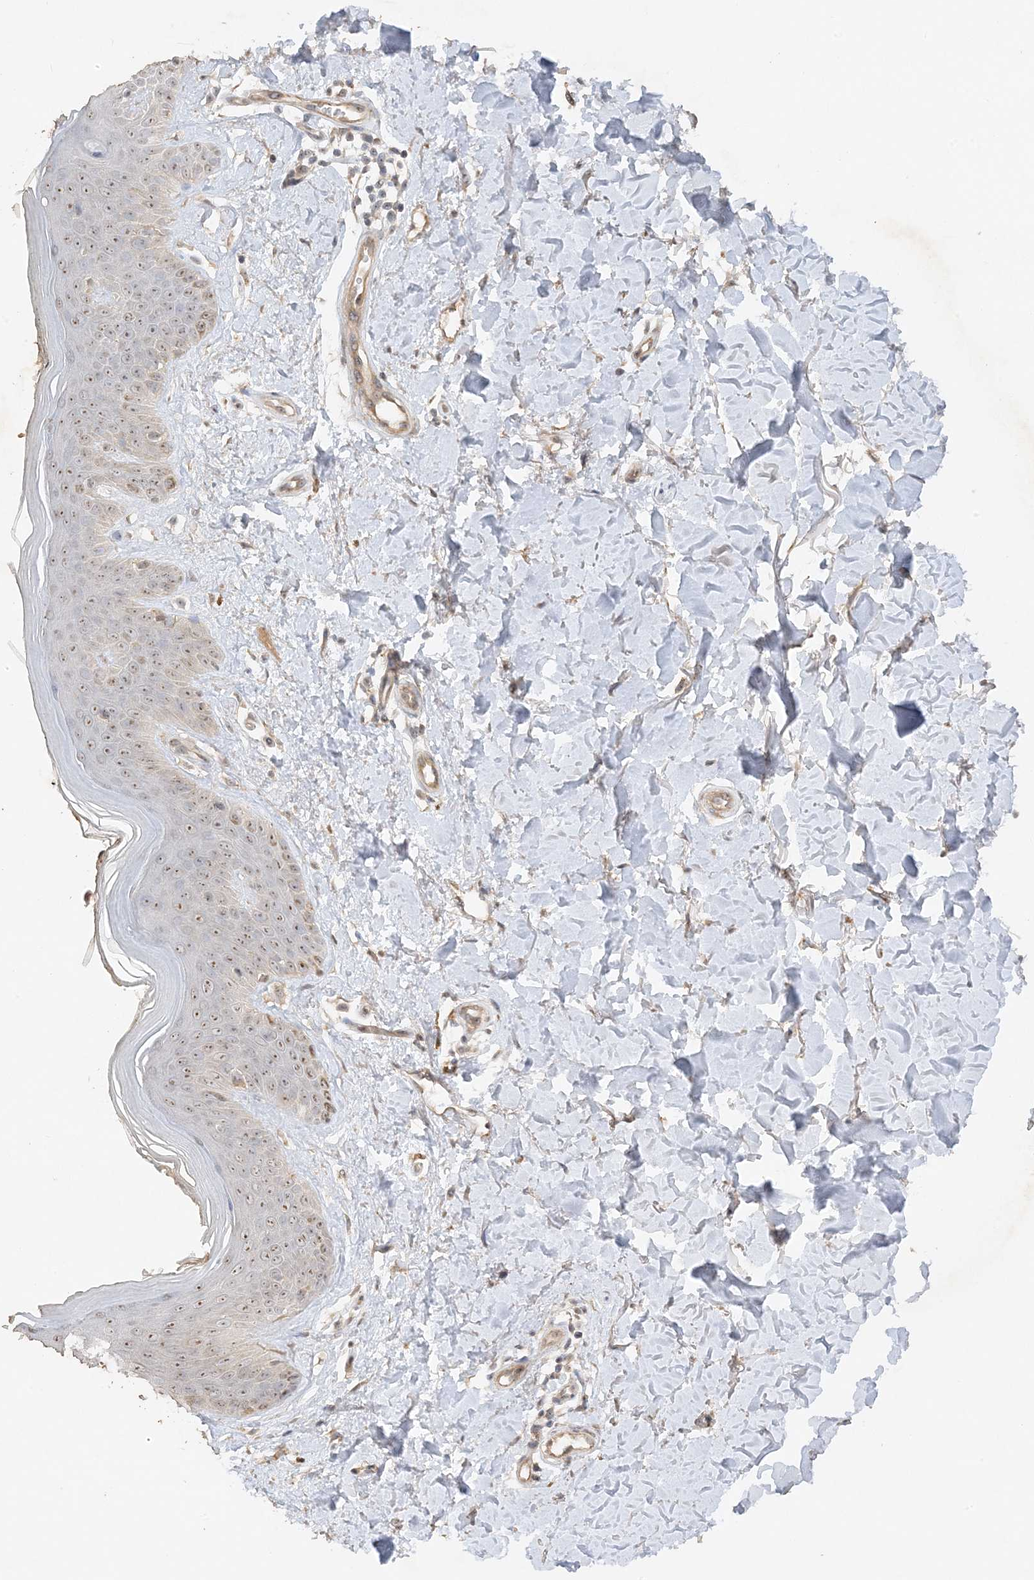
{"staining": {"intensity": "weak", "quantity": ">75%", "location": "cytoplasmic/membranous"}, "tissue": "skin", "cell_type": "Fibroblasts", "image_type": "normal", "snomed": [{"axis": "morphology", "description": "Normal tissue, NOS"}, {"axis": "topography", "description": "Skin"}], "caption": "Skin stained with DAB IHC exhibits low levels of weak cytoplasmic/membranous positivity in about >75% of fibroblasts. The protein of interest is stained brown, and the nuclei are stained in blue (DAB (3,3'-diaminobenzidine) IHC with brightfield microscopy, high magnification).", "gene": "DDX18", "patient": {"sex": "female", "age": 64}}